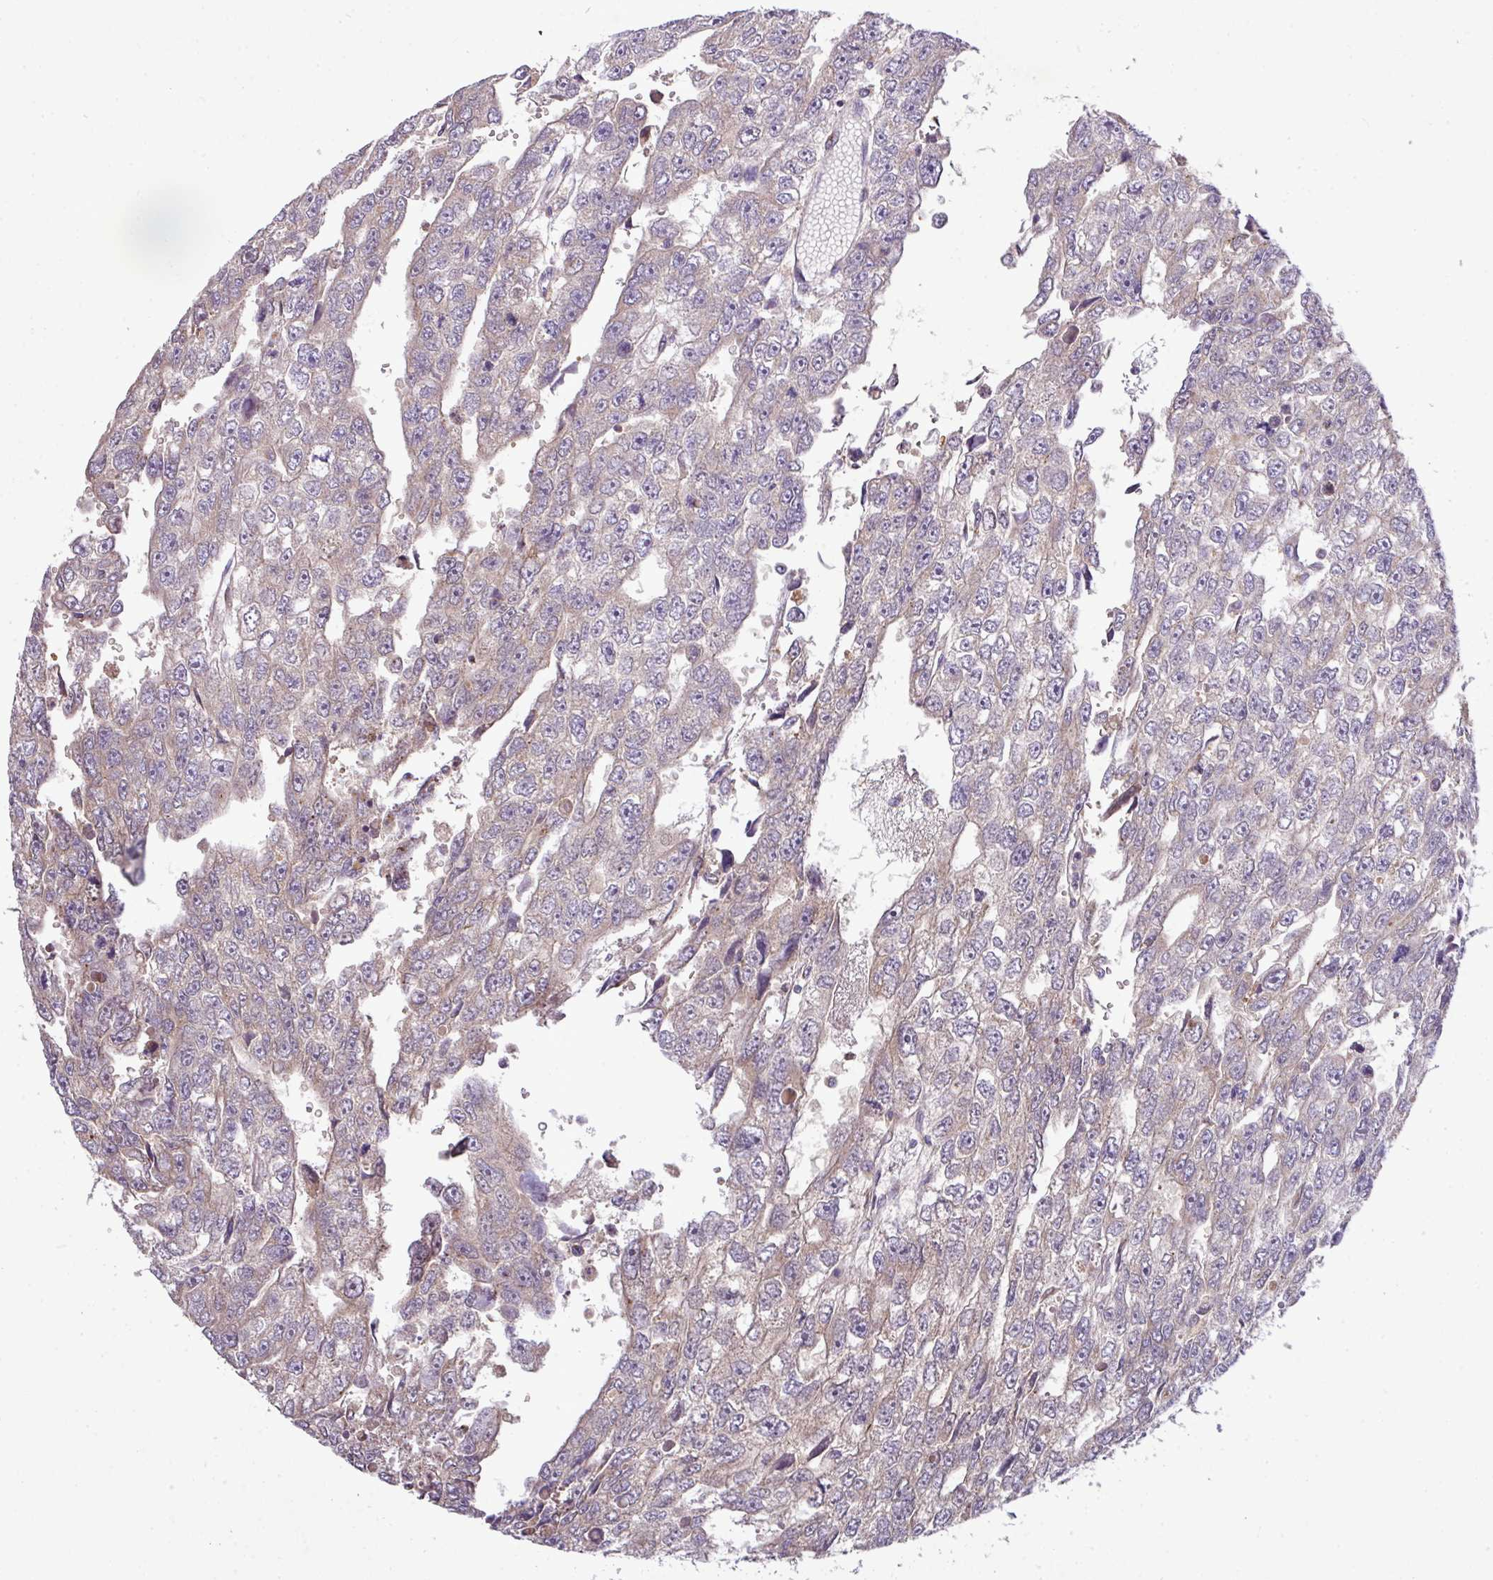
{"staining": {"intensity": "weak", "quantity": "<25%", "location": "cytoplasmic/membranous"}, "tissue": "testis cancer", "cell_type": "Tumor cells", "image_type": "cancer", "snomed": [{"axis": "morphology", "description": "Carcinoma, Embryonal, NOS"}, {"axis": "topography", "description": "Testis"}], "caption": "Immunohistochemistry of embryonal carcinoma (testis) exhibits no staining in tumor cells.", "gene": "VTI1A", "patient": {"sex": "male", "age": 20}}